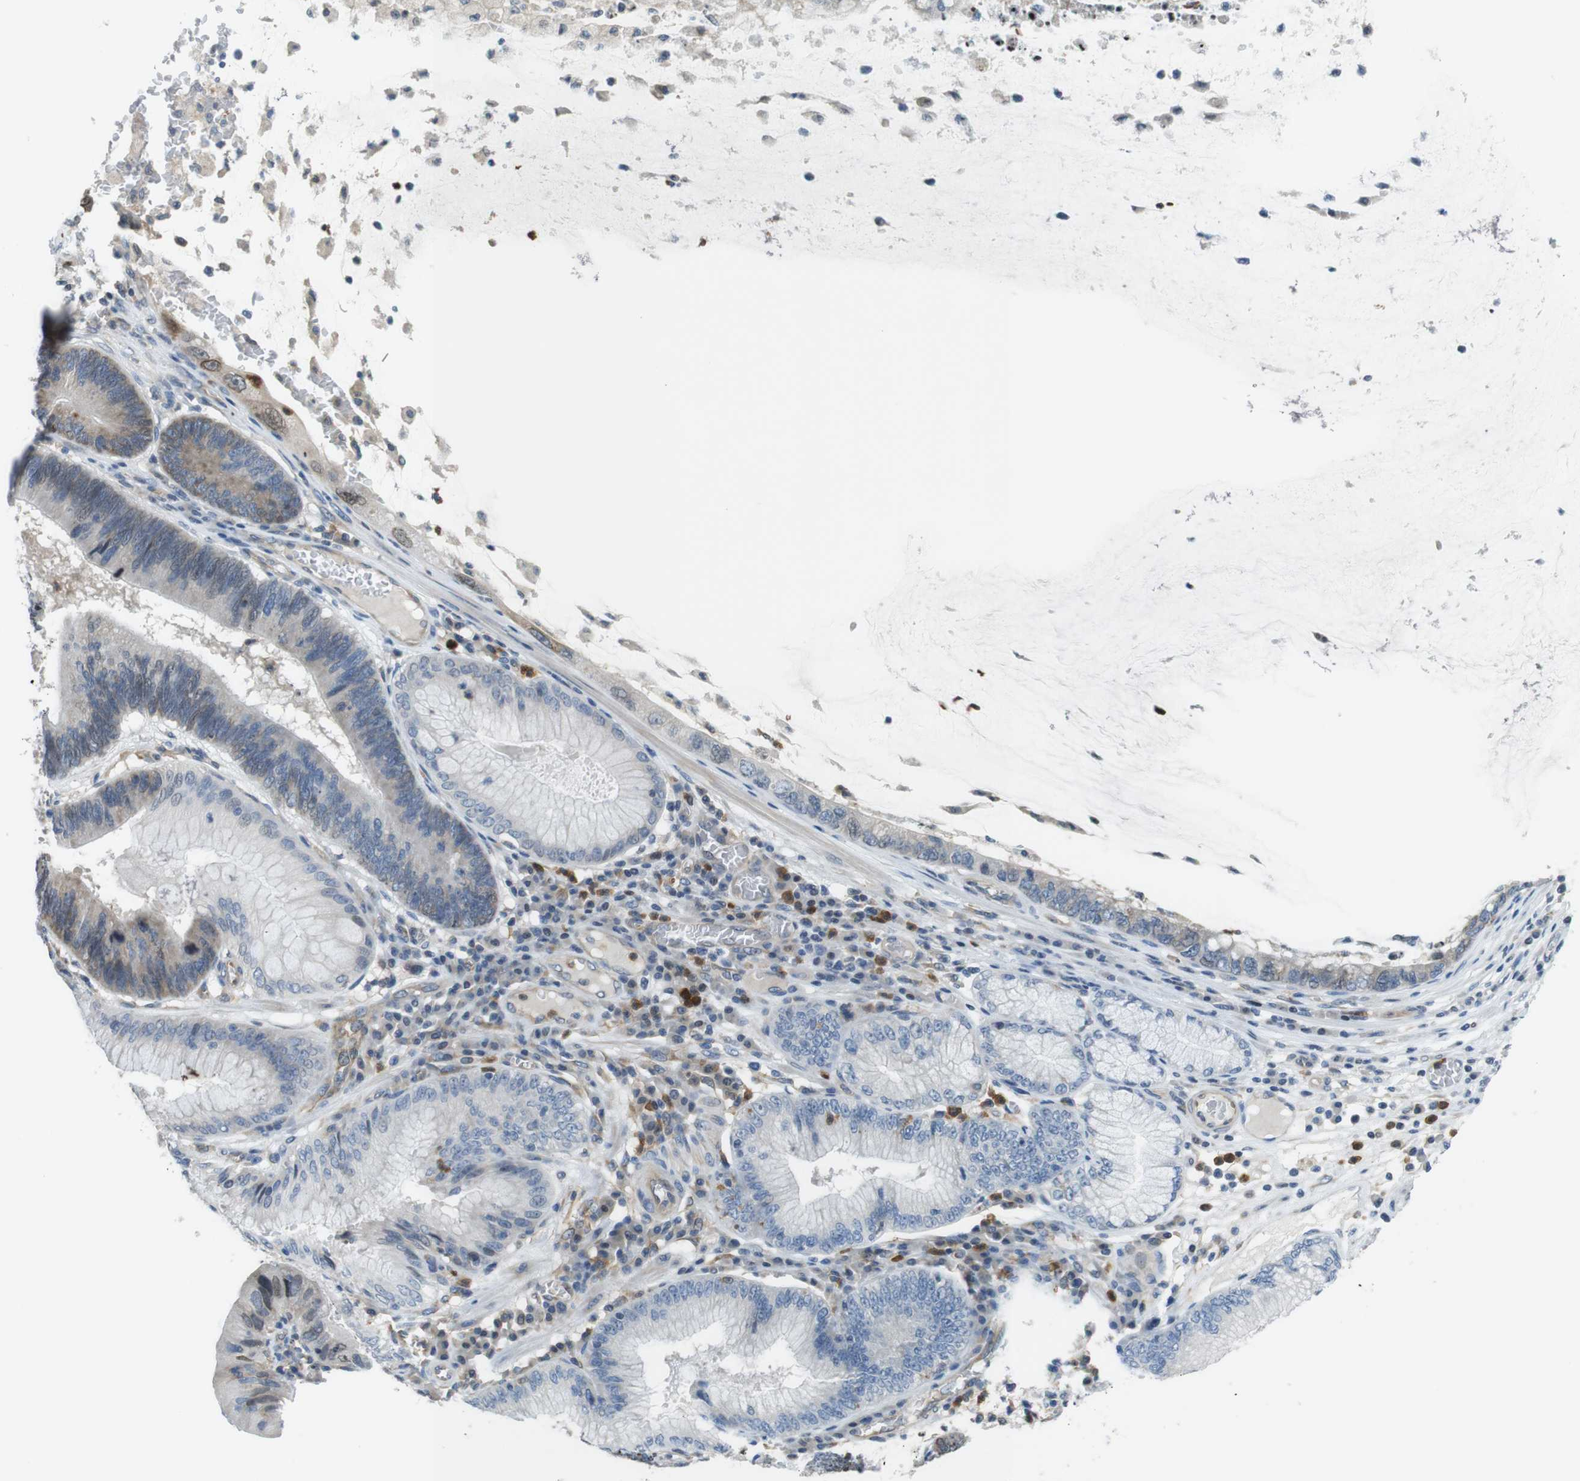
{"staining": {"intensity": "weak", "quantity": "<25%", "location": "cytoplasmic/membranous"}, "tissue": "stomach cancer", "cell_type": "Tumor cells", "image_type": "cancer", "snomed": [{"axis": "morphology", "description": "Adenocarcinoma, NOS"}, {"axis": "topography", "description": "Stomach"}], "caption": "An immunohistochemistry histopathology image of stomach adenocarcinoma is shown. There is no staining in tumor cells of stomach adenocarcinoma. (DAB (3,3'-diaminobenzidine) immunohistochemistry (IHC) with hematoxylin counter stain).", "gene": "PCDH10", "patient": {"sex": "male", "age": 59}}